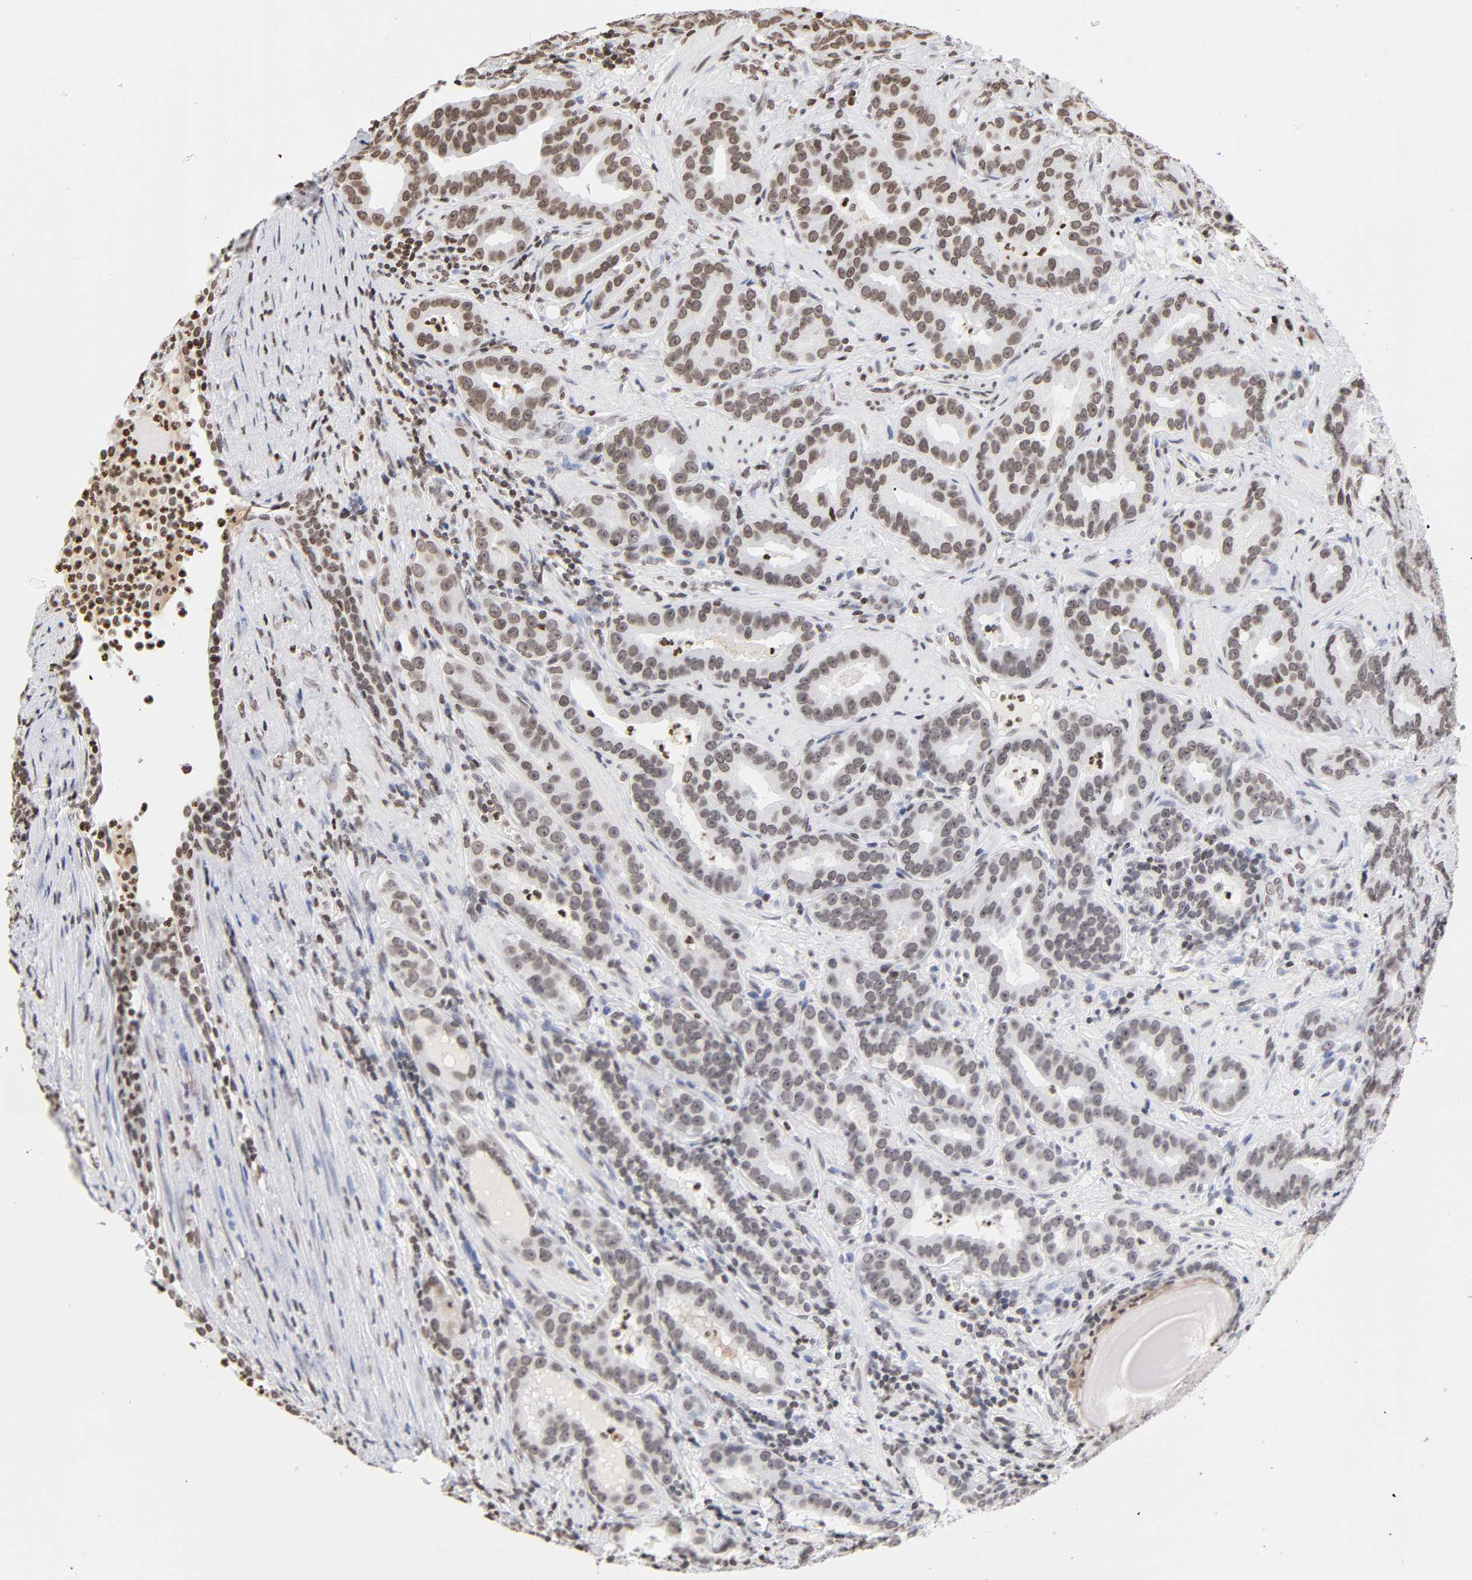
{"staining": {"intensity": "weak", "quantity": "25%-75%", "location": "nuclear"}, "tissue": "prostate cancer", "cell_type": "Tumor cells", "image_type": "cancer", "snomed": [{"axis": "morphology", "description": "Adenocarcinoma, Low grade"}, {"axis": "topography", "description": "Prostate"}], "caption": "High-magnification brightfield microscopy of prostate adenocarcinoma (low-grade) stained with DAB (3,3'-diaminobenzidine) (brown) and counterstained with hematoxylin (blue). tumor cells exhibit weak nuclear staining is appreciated in about25%-75% of cells.", "gene": "H2AC12", "patient": {"sex": "male", "age": 59}}